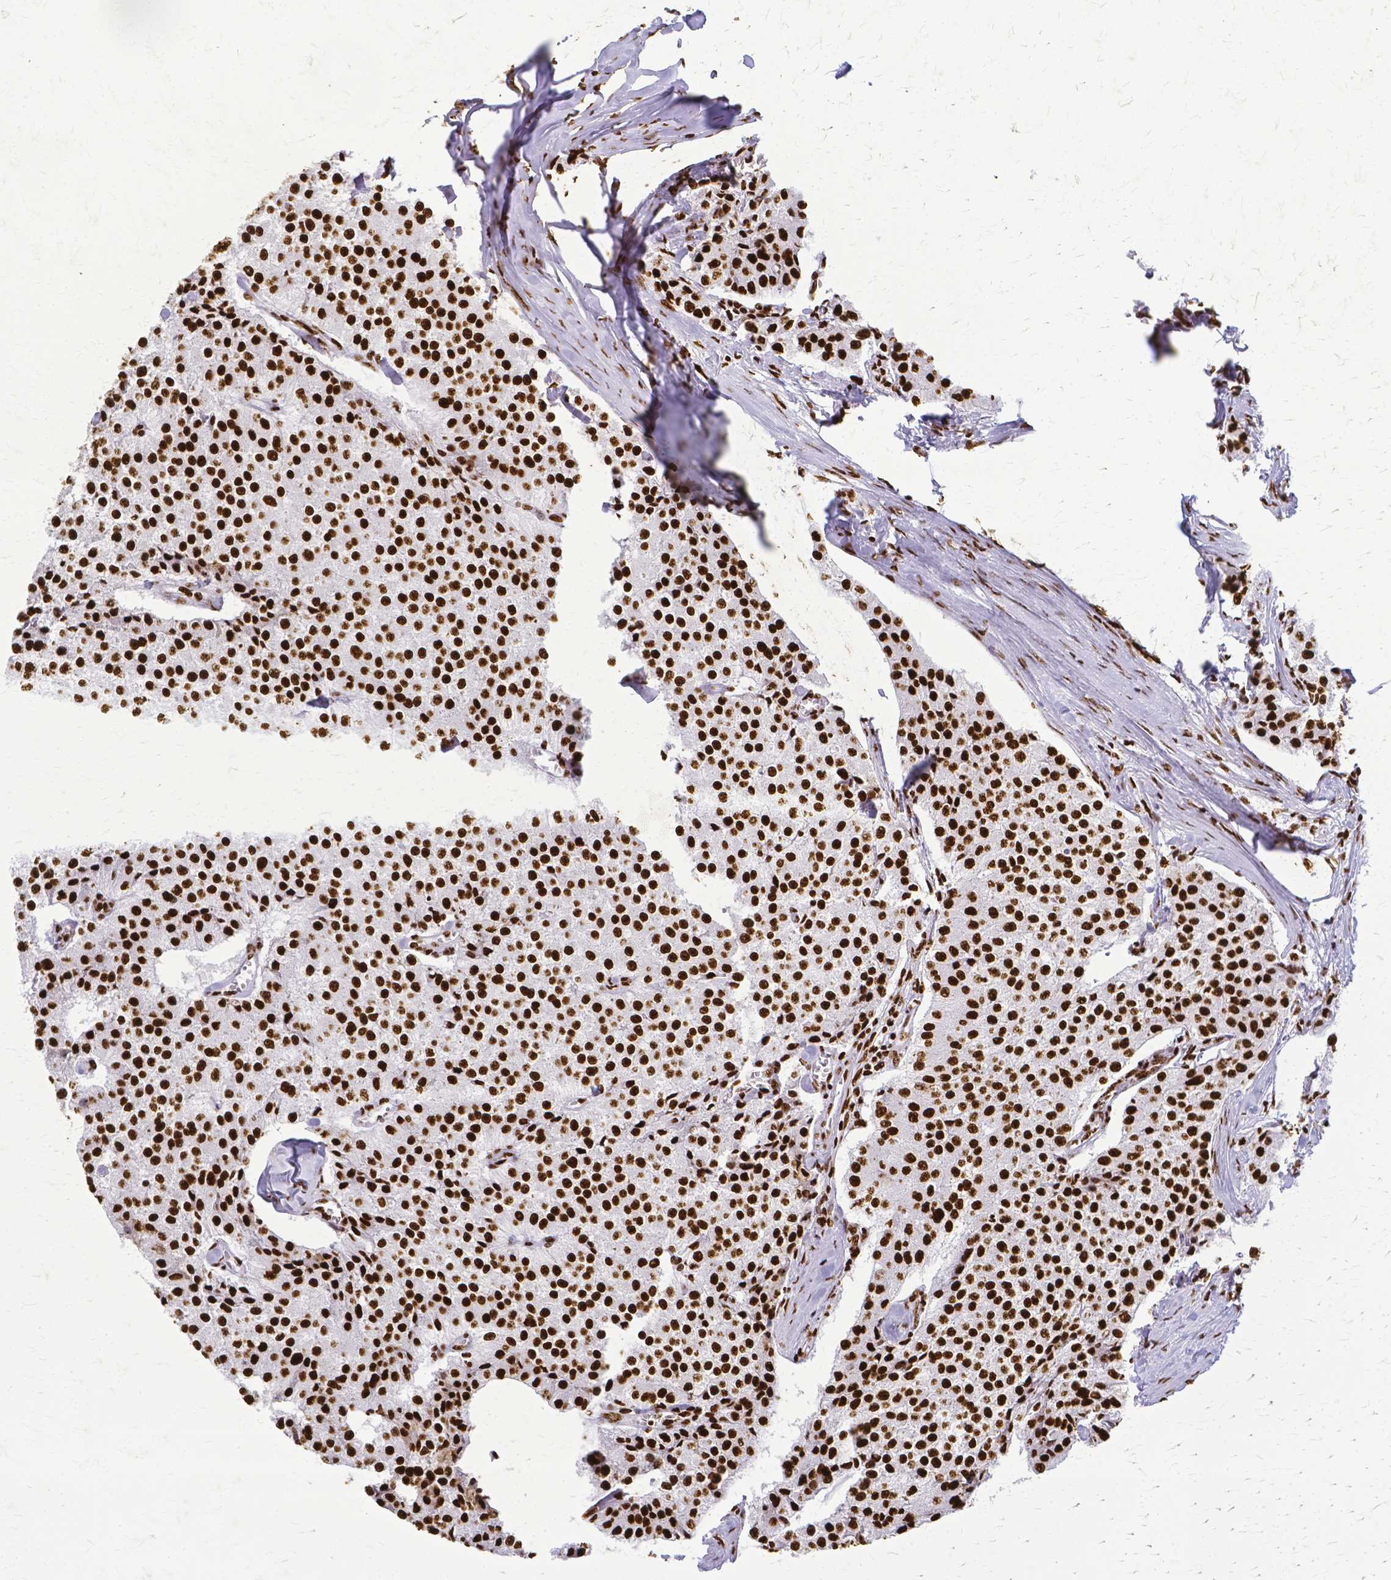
{"staining": {"intensity": "strong", "quantity": ">75%", "location": "nuclear"}, "tissue": "carcinoid", "cell_type": "Tumor cells", "image_type": "cancer", "snomed": [{"axis": "morphology", "description": "Carcinoid, malignant, NOS"}, {"axis": "topography", "description": "Colon"}], "caption": "Immunohistochemical staining of human carcinoid (malignant) exhibits high levels of strong nuclear protein positivity in about >75% of tumor cells.", "gene": "SFPQ", "patient": {"sex": "female", "age": 52}}